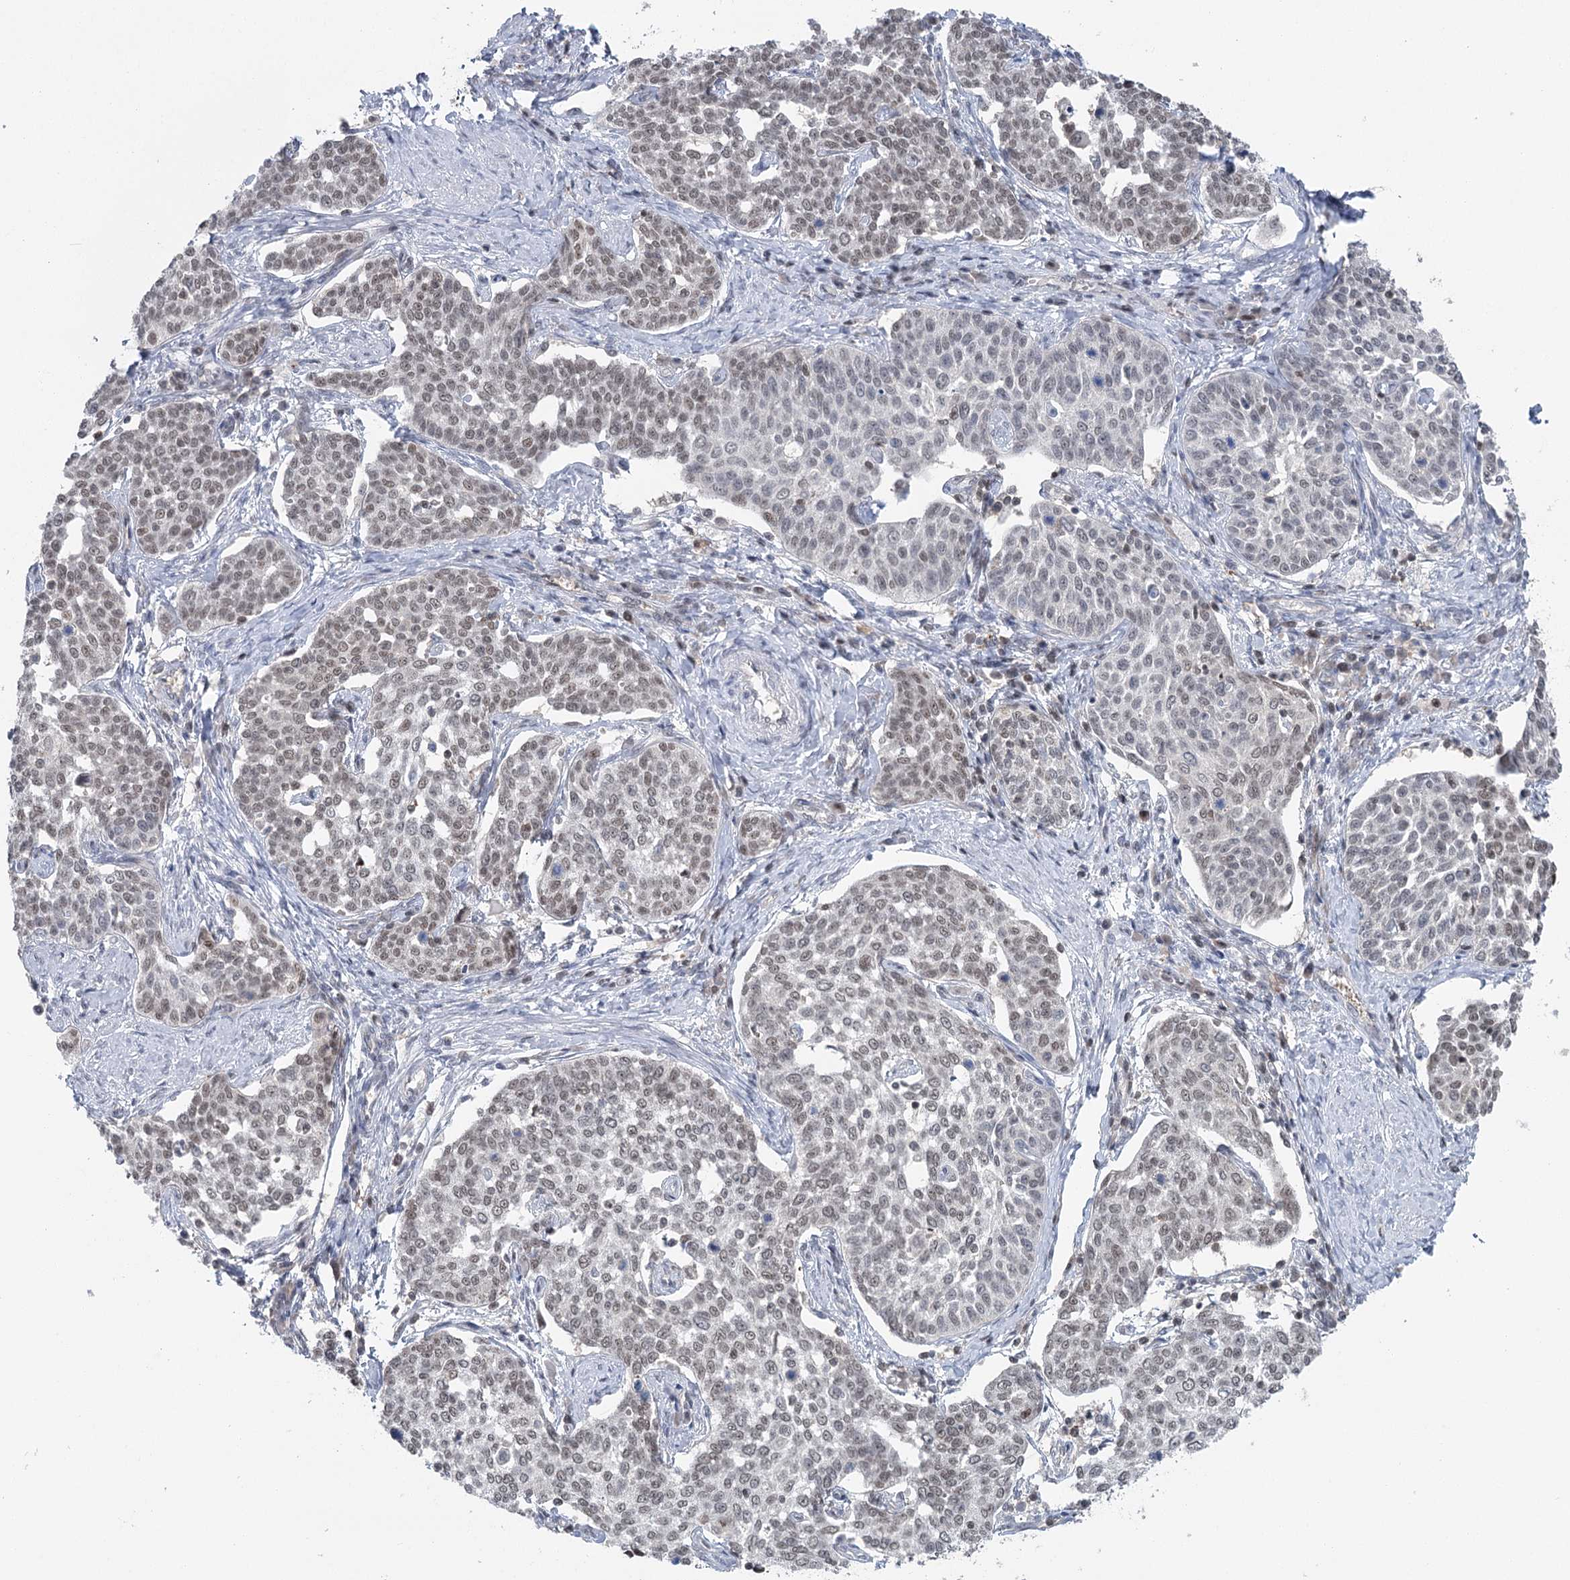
{"staining": {"intensity": "weak", "quantity": "25%-75%", "location": "nuclear"}, "tissue": "cervical cancer", "cell_type": "Tumor cells", "image_type": "cancer", "snomed": [{"axis": "morphology", "description": "Squamous cell carcinoma, NOS"}, {"axis": "topography", "description": "Cervix"}], "caption": "Weak nuclear staining is appreciated in approximately 25%-75% of tumor cells in squamous cell carcinoma (cervical).", "gene": "PDS5A", "patient": {"sex": "female", "age": 34}}